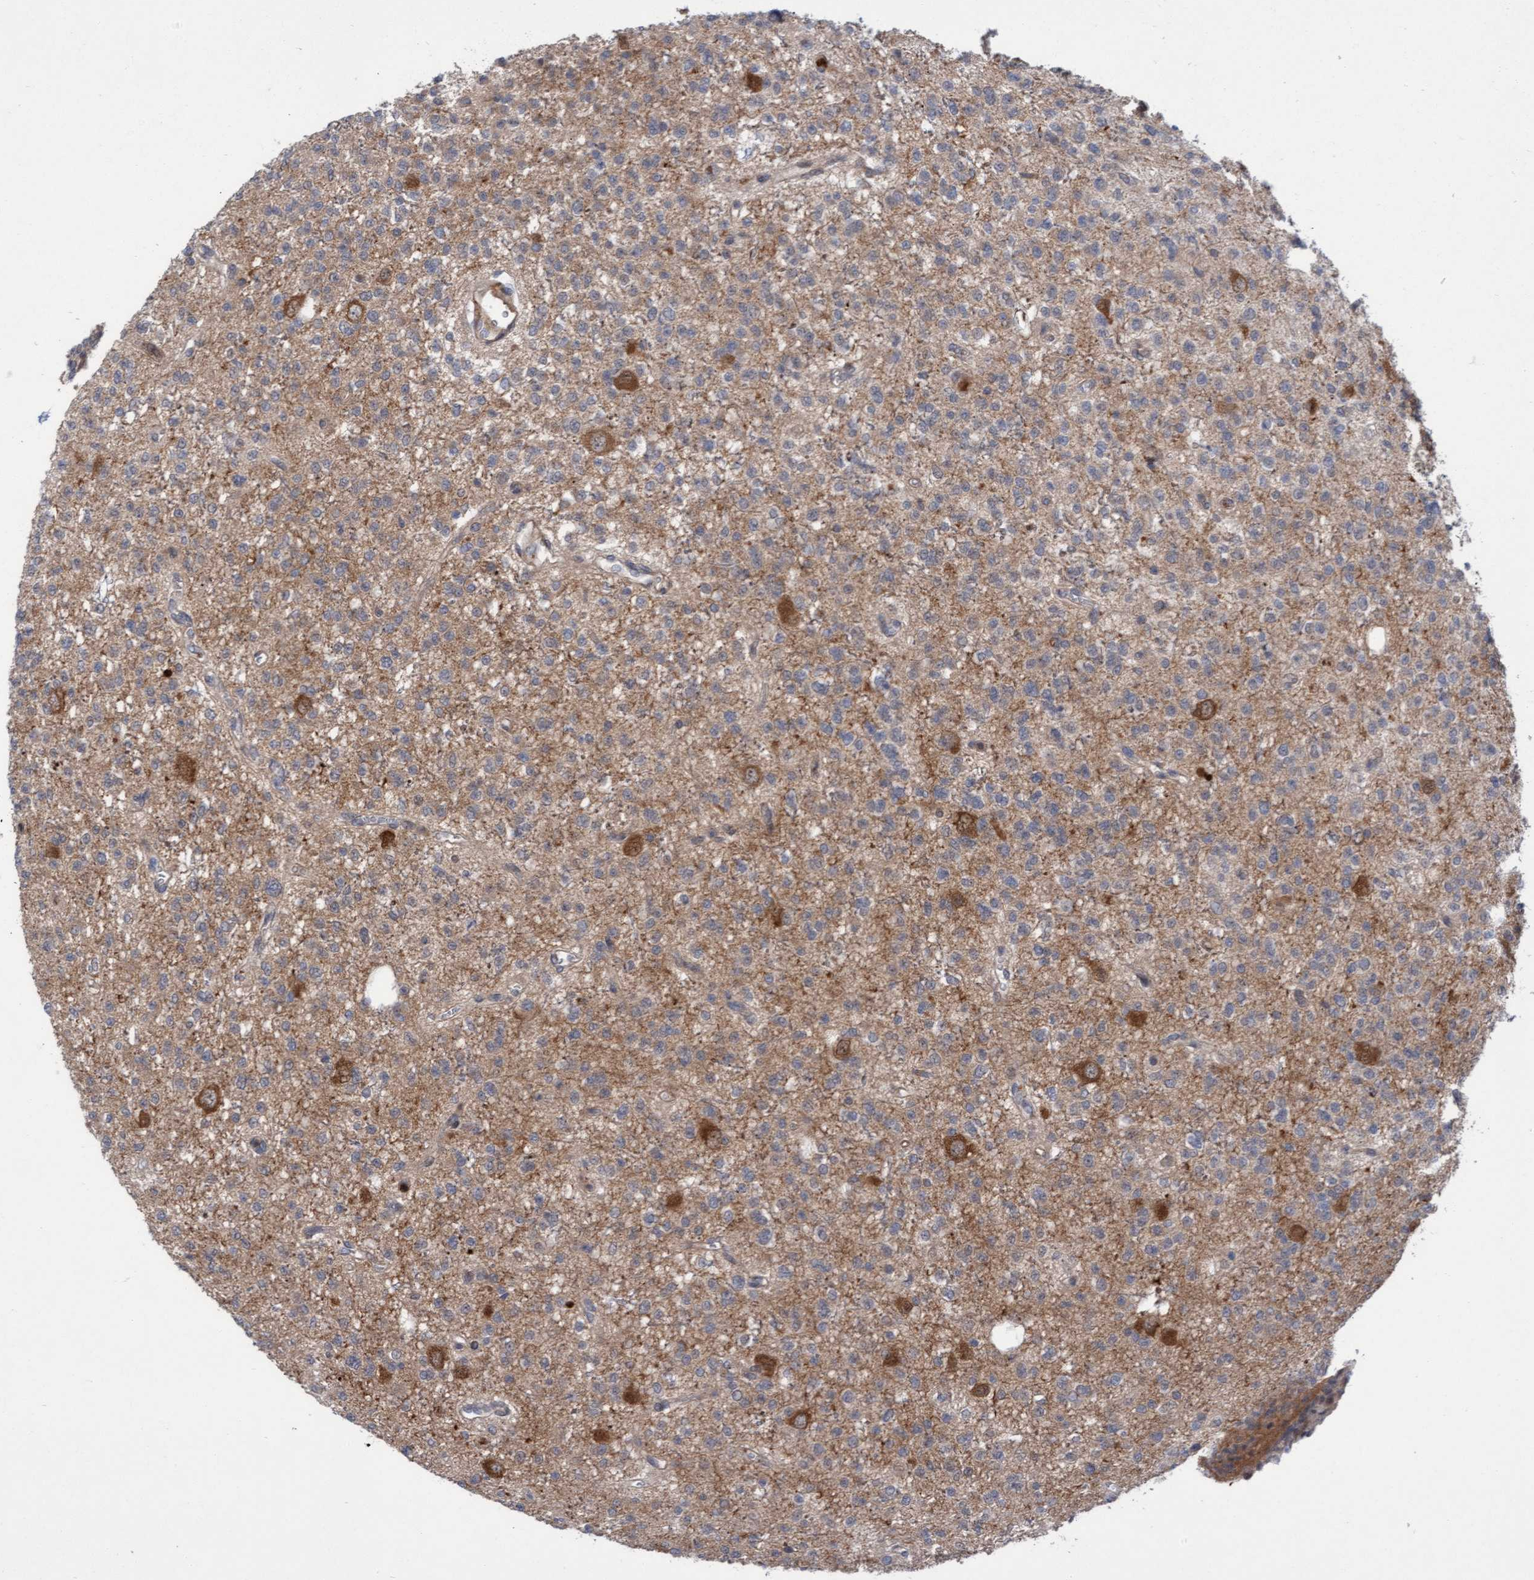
{"staining": {"intensity": "weak", "quantity": "25%-75%", "location": "cytoplasmic/membranous"}, "tissue": "glioma", "cell_type": "Tumor cells", "image_type": "cancer", "snomed": [{"axis": "morphology", "description": "Glioma, malignant, Low grade"}, {"axis": "topography", "description": "Brain"}], "caption": "Immunohistochemical staining of glioma exhibits weak cytoplasmic/membranous protein positivity in about 25%-75% of tumor cells.", "gene": "RAP1GAP2", "patient": {"sex": "male", "age": 38}}